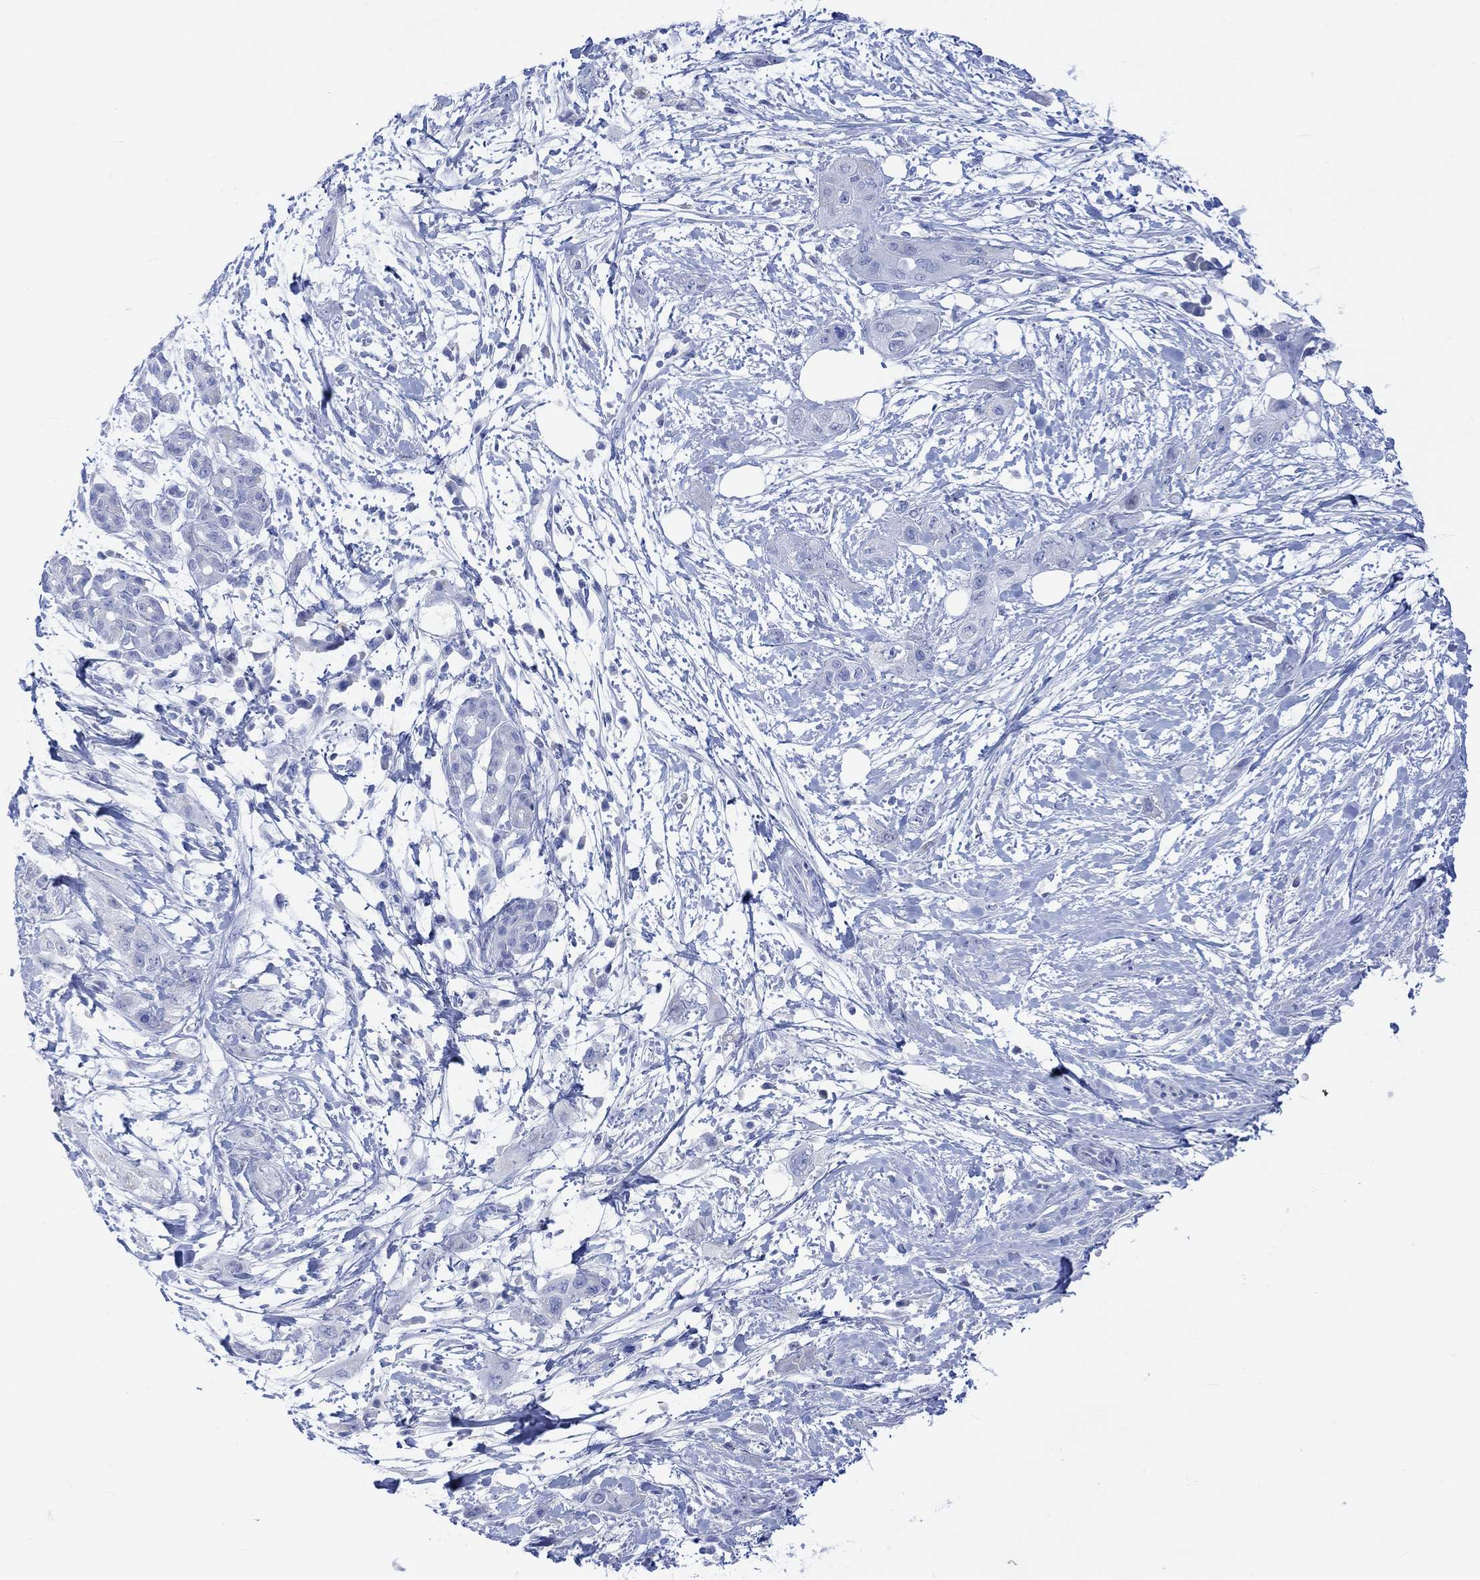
{"staining": {"intensity": "negative", "quantity": "none", "location": "none"}, "tissue": "pancreatic cancer", "cell_type": "Tumor cells", "image_type": "cancer", "snomed": [{"axis": "morphology", "description": "Adenocarcinoma, NOS"}, {"axis": "topography", "description": "Pancreas"}], "caption": "Histopathology image shows no protein staining in tumor cells of adenocarcinoma (pancreatic) tissue.", "gene": "CALCA", "patient": {"sex": "male", "age": 72}}